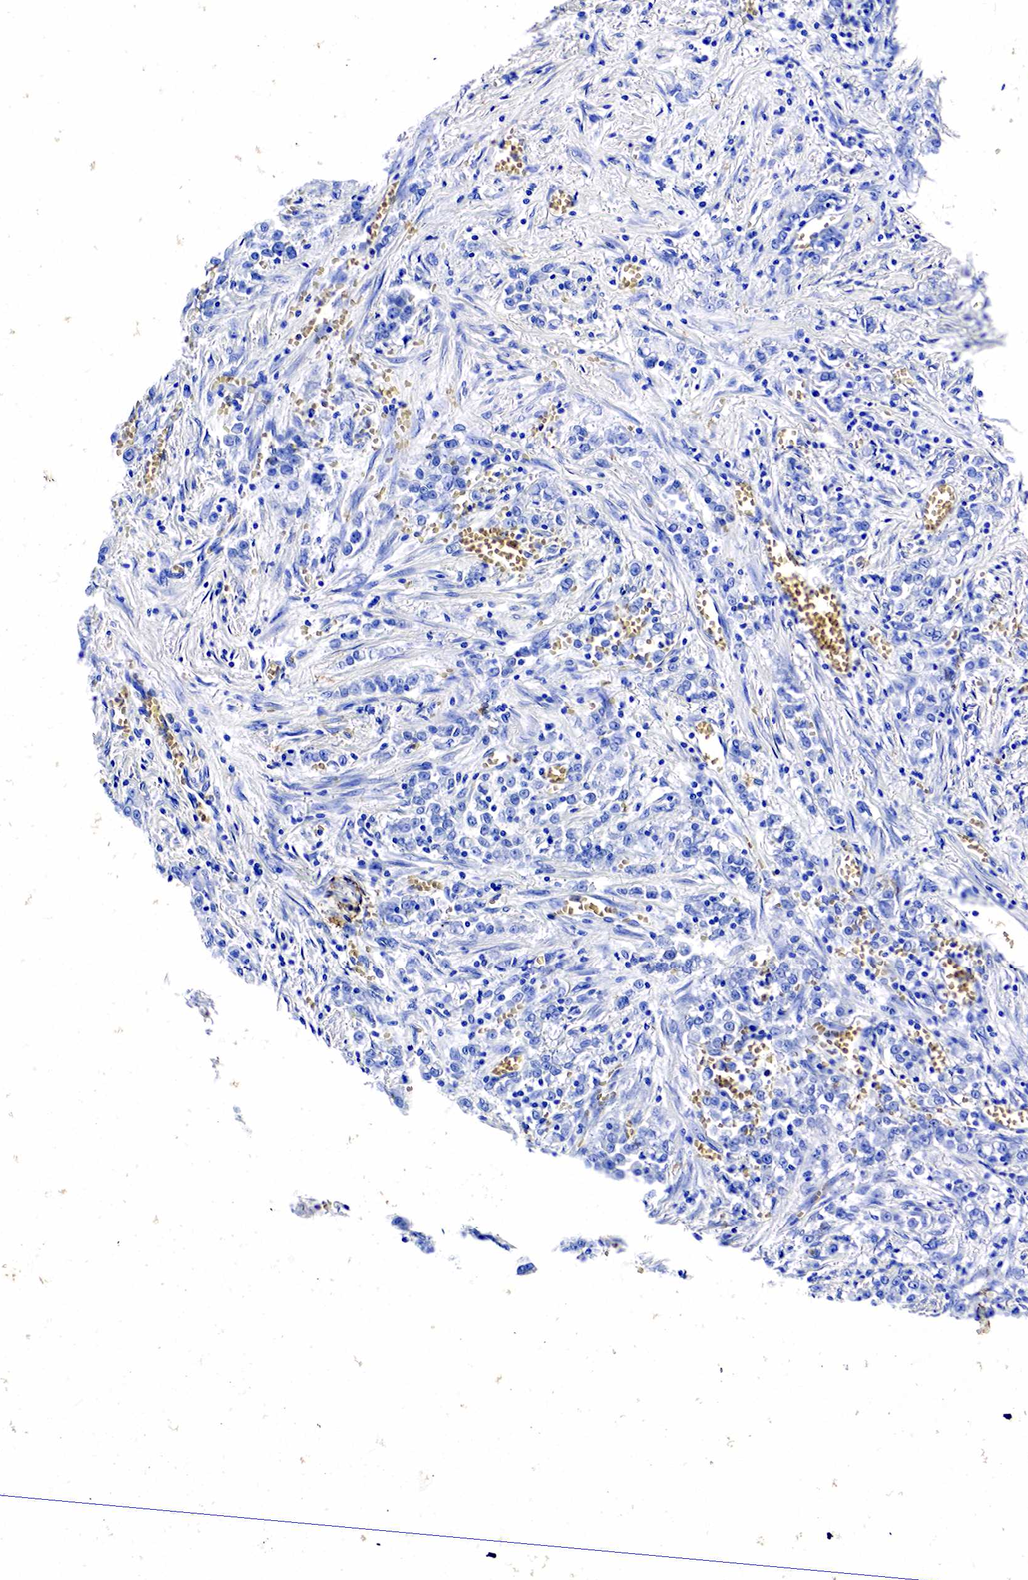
{"staining": {"intensity": "negative", "quantity": "none", "location": "none"}, "tissue": "stomach cancer", "cell_type": "Tumor cells", "image_type": "cancer", "snomed": [{"axis": "morphology", "description": "Adenocarcinoma, NOS"}, {"axis": "topography", "description": "Stomach"}], "caption": "The histopathology image shows no staining of tumor cells in stomach adenocarcinoma. Brightfield microscopy of IHC stained with DAB (brown) and hematoxylin (blue), captured at high magnification.", "gene": "GCG", "patient": {"sex": "male", "age": 72}}